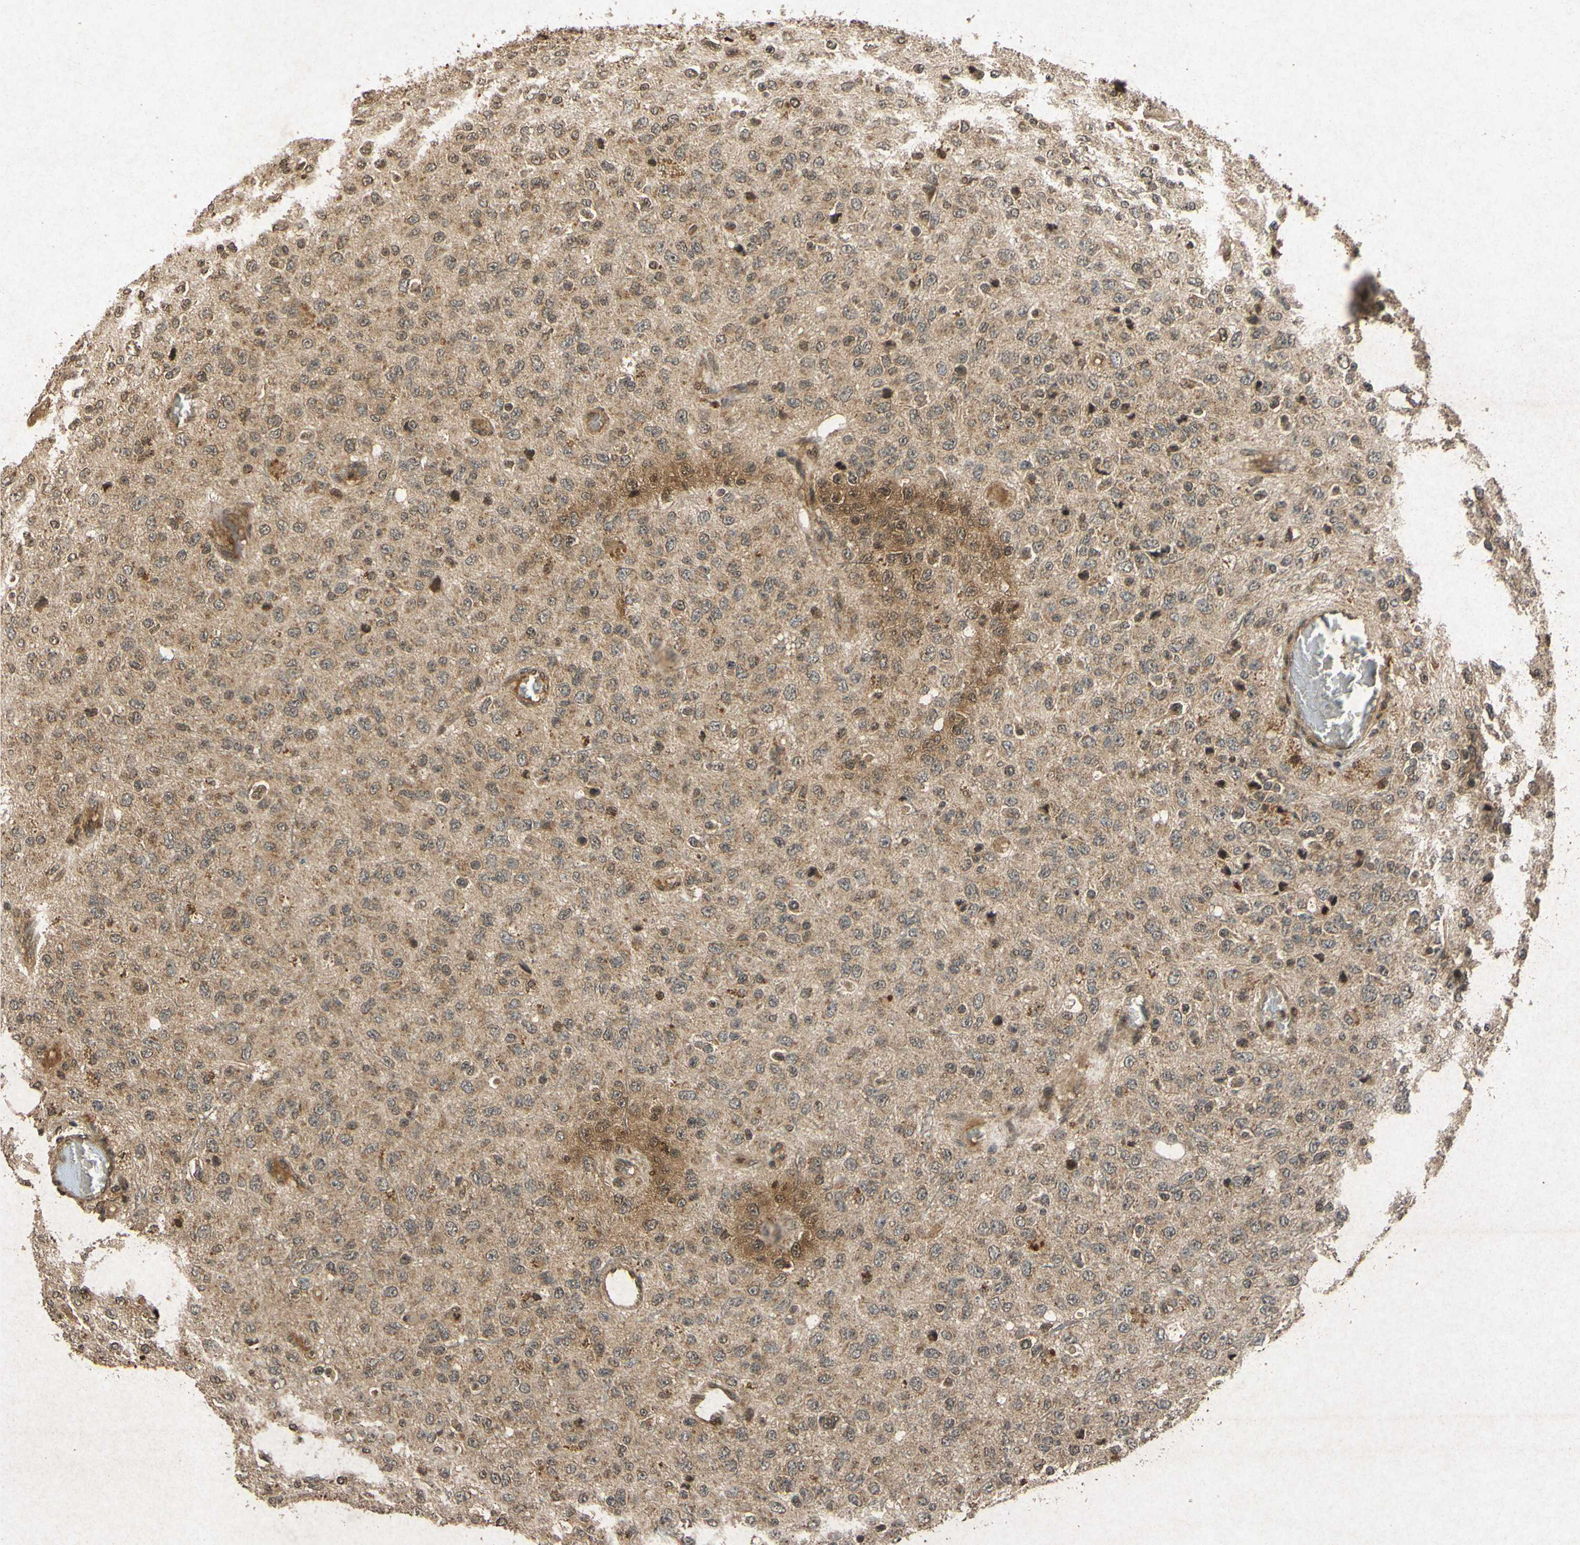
{"staining": {"intensity": "moderate", "quantity": ">75%", "location": "cytoplasmic/membranous,nuclear"}, "tissue": "glioma", "cell_type": "Tumor cells", "image_type": "cancer", "snomed": [{"axis": "morphology", "description": "Glioma, malignant, High grade"}, {"axis": "topography", "description": "pancreas cauda"}], "caption": "The photomicrograph demonstrates staining of high-grade glioma (malignant), revealing moderate cytoplasmic/membranous and nuclear protein positivity (brown color) within tumor cells.", "gene": "ATP6V1H", "patient": {"sex": "male", "age": 60}}